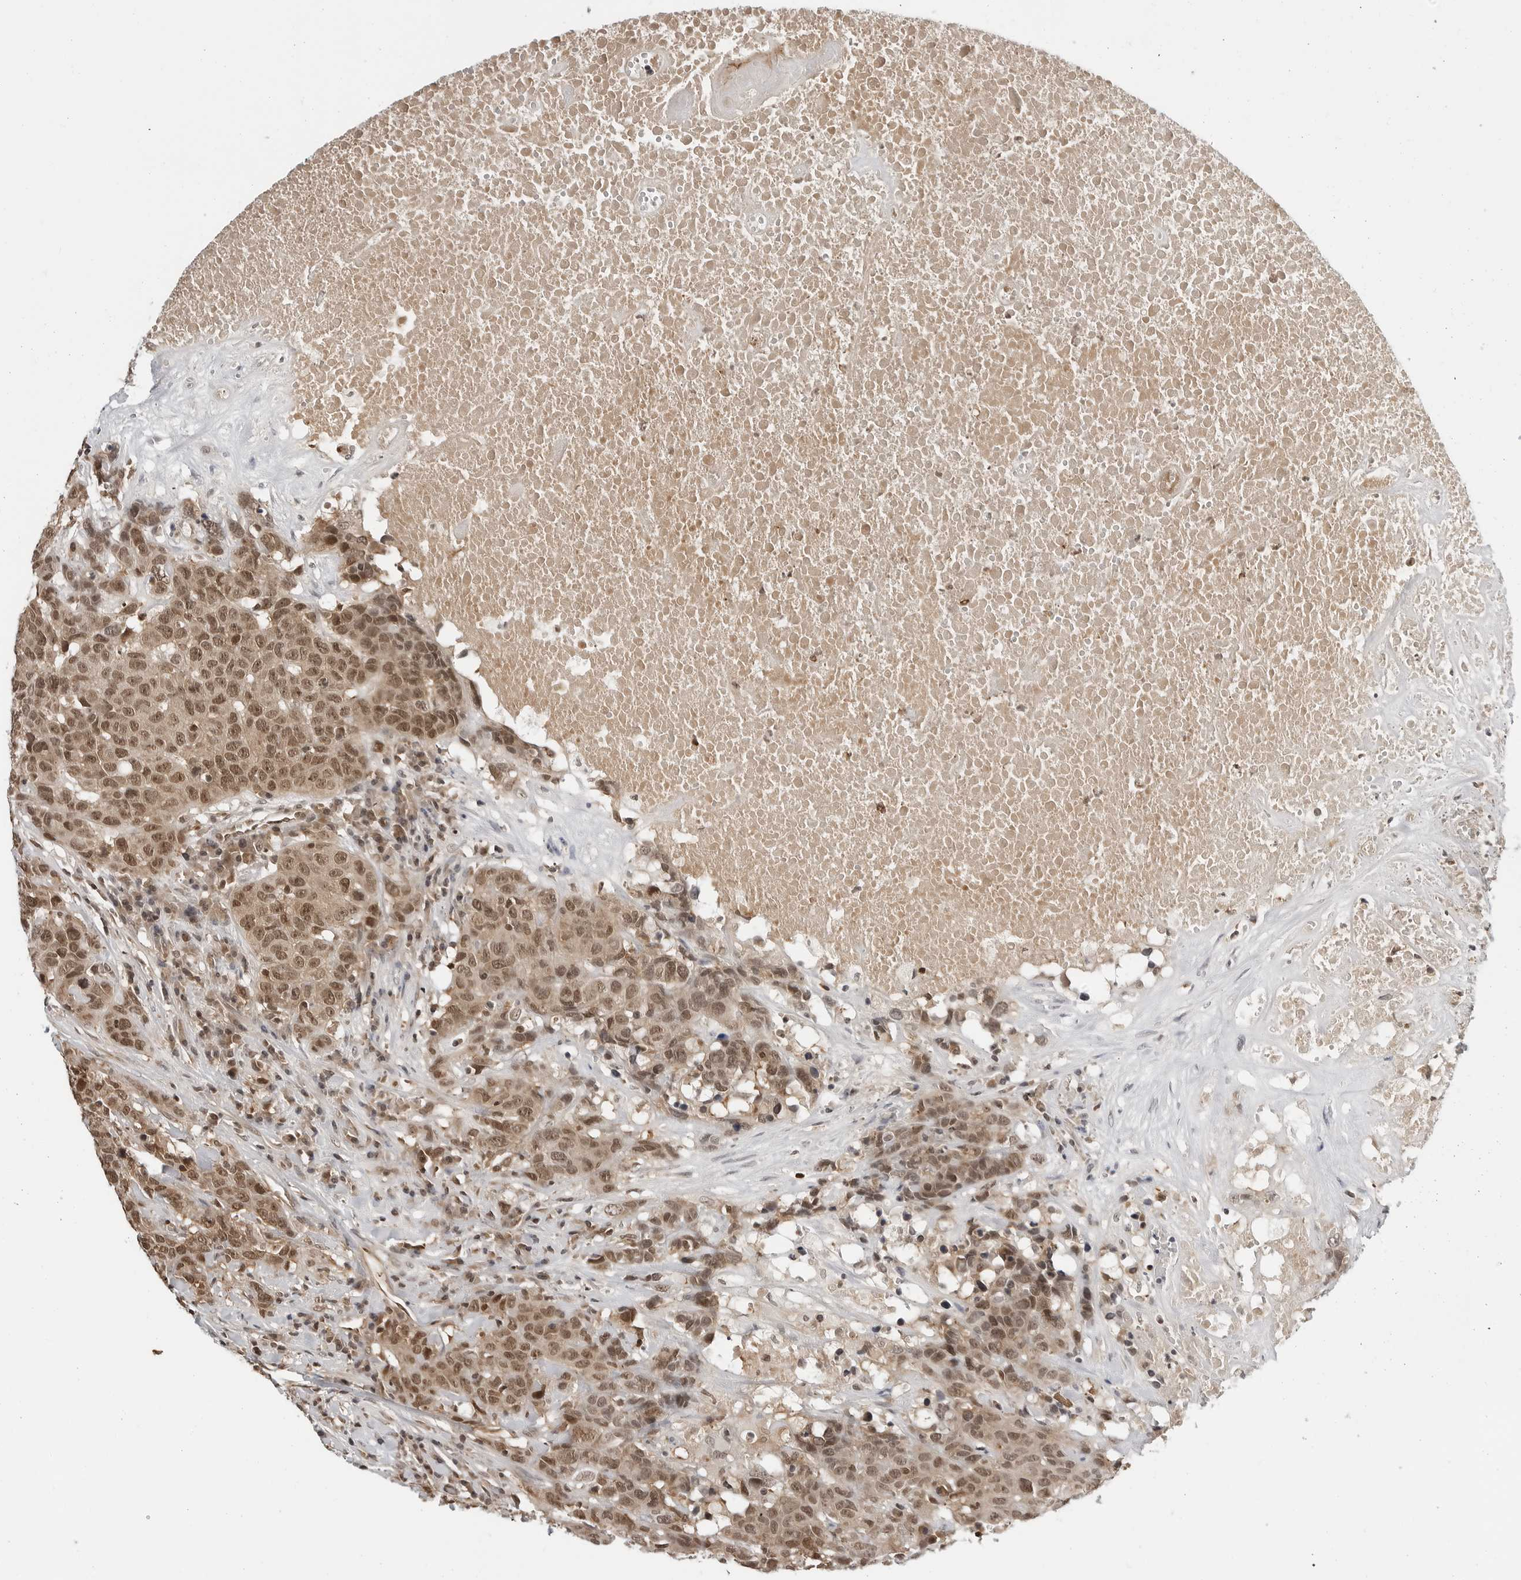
{"staining": {"intensity": "moderate", "quantity": ">75%", "location": "cytoplasmic/membranous,nuclear"}, "tissue": "head and neck cancer", "cell_type": "Tumor cells", "image_type": "cancer", "snomed": [{"axis": "morphology", "description": "Squamous cell carcinoma, NOS"}, {"axis": "topography", "description": "Head-Neck"}], "caption": "High-magnification brightfield microscopy of head and neck squamous cell carcinoma stained with DAB (3,3'-diaminobenzidine) (brown) and counterstained with hematoxylin (blue). tumor cells exhibit moderate cytoplasmic/membranous and nuclear staining is present in approximately>75% of cells.", "gene": "C8orf33", "patient": {"sex": "male", "age": 66}}